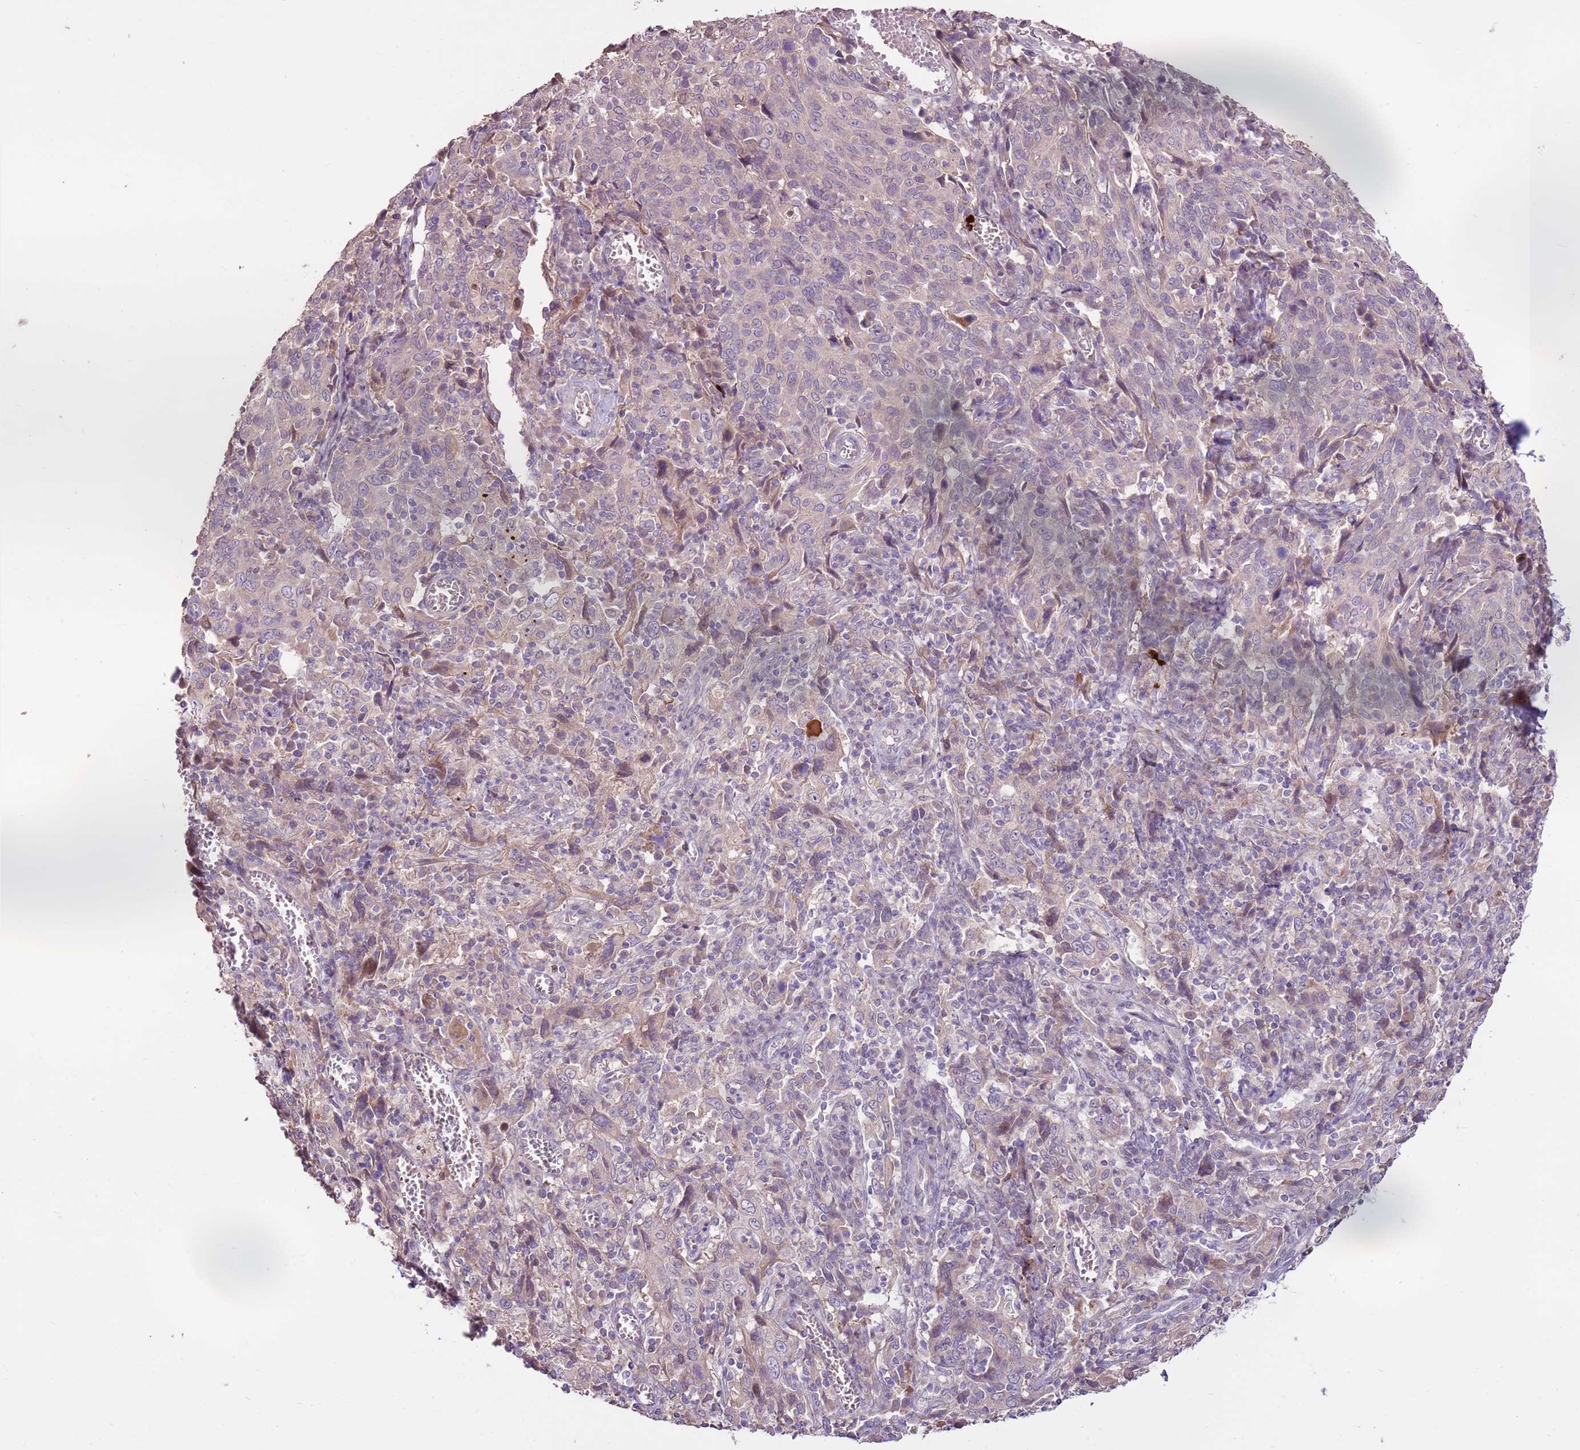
{"staining": {"intensity": "weak", "quantity": "<25%", "location": "cytoplasmic/membranous"}, "tissue": "cervical cancer", "cell_type": "Tumor cells", "image_type": "cancer", "snomed": [{"axis": "morphology", "description": "Squamous cell carcinoma, NOS"}, {"axis": "topography", "description": "Cervix"}], "caption": "DAB (3,3'-diaminobenzidine) immunohistochemical staining of human cervical cancer (squamous cell carcinoma) shows no significant staining in tumor cells.", "gene": "LGI4", "patient": {"sex": "female", "age": 46}}